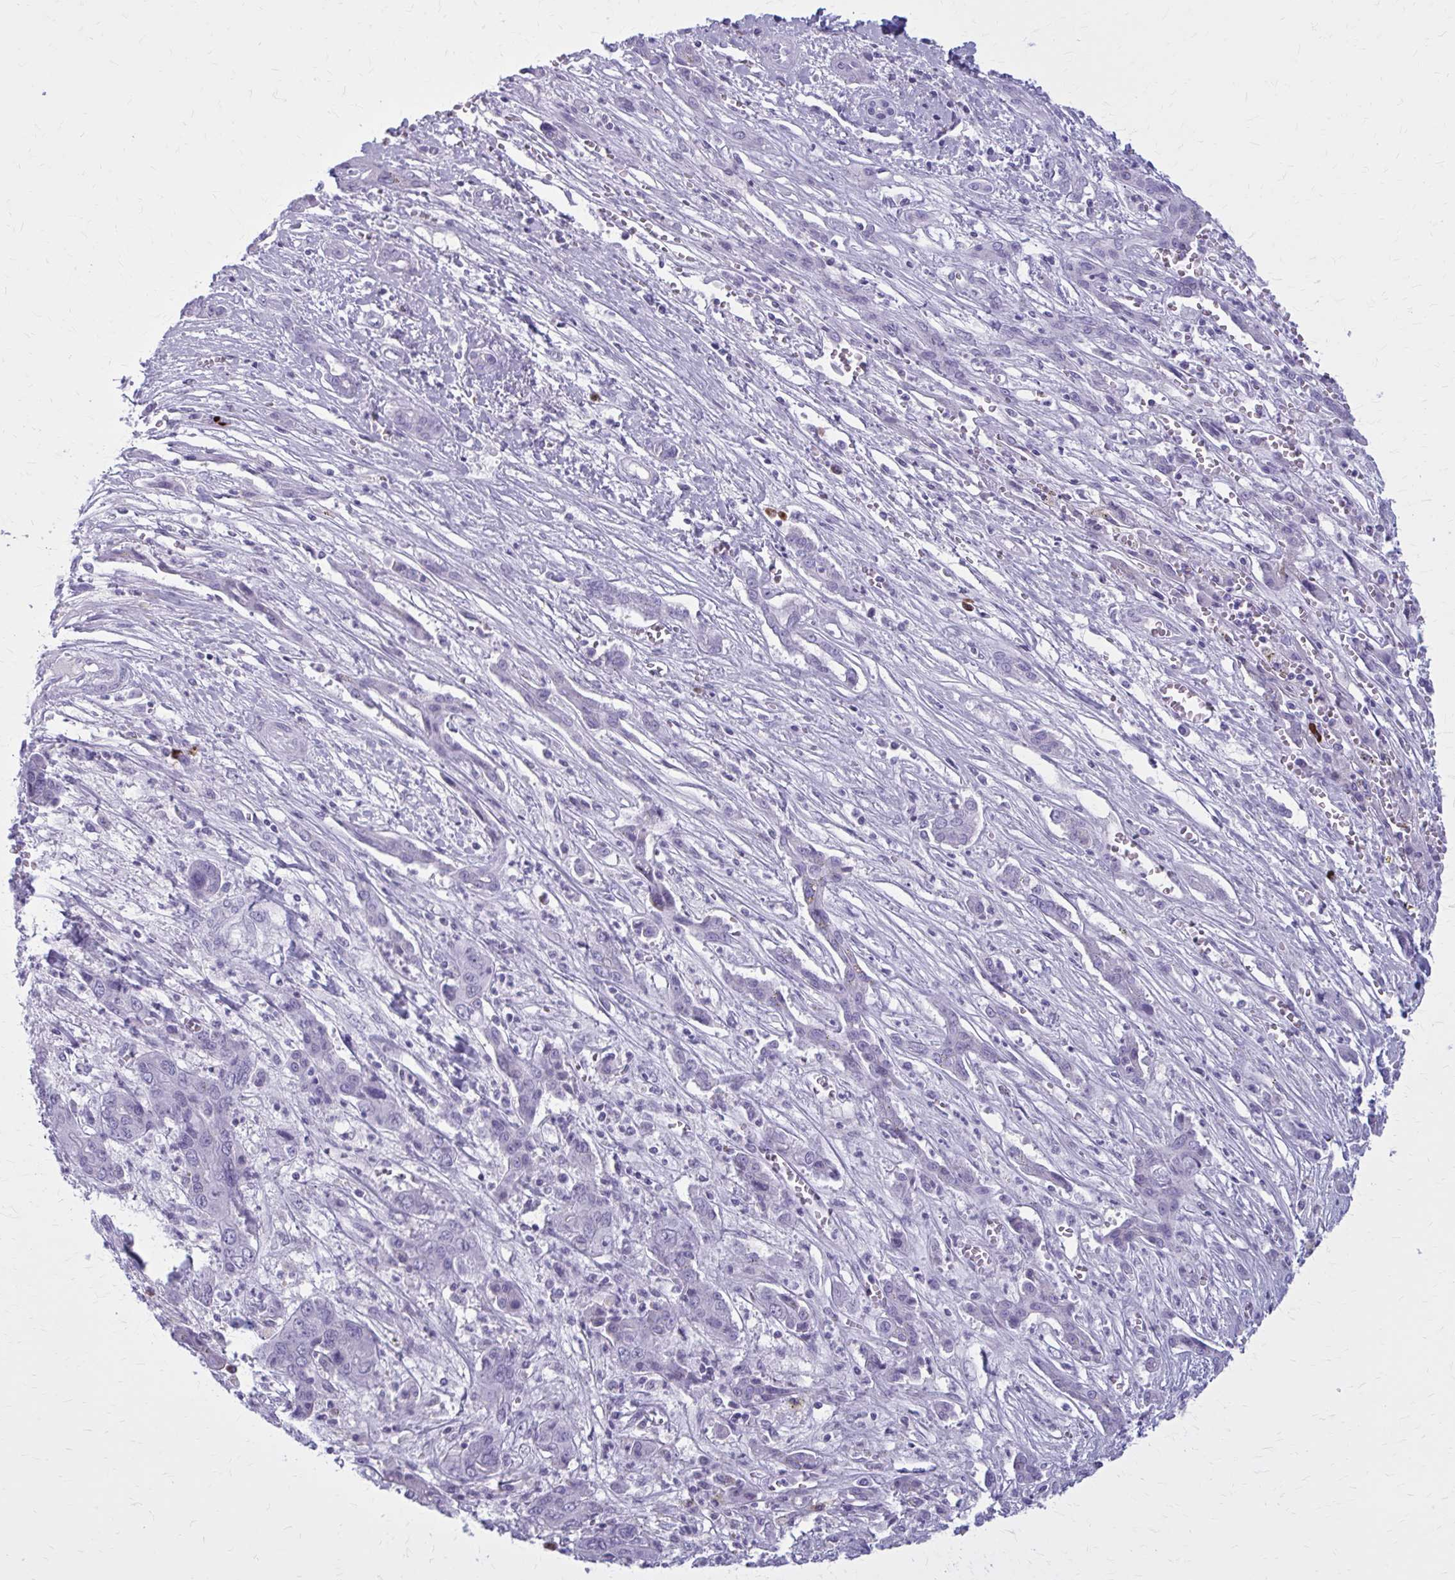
{"staining": {"intensity": "negative", "quantity": "none", "location": "none"}, "tissue": "liver cancer", "cell_type": "Tumor cells", "image_type": "cancer", "snomed": [{"axis": "morphology", "description": "Cholangiocarcinoma"}, {"axis": "topography", "description": "Liver"}], "caption": "Immunohistochemistry photomicrograph of neoplastic tissue: human cholangiocarcinoma (liver) stained with DAB (3,3'-diaminobenzidine) shows no significant protein staining in tumor cells.", "gene": "ZDHHC7", "patient": {"sex": "male", "age": 67}}